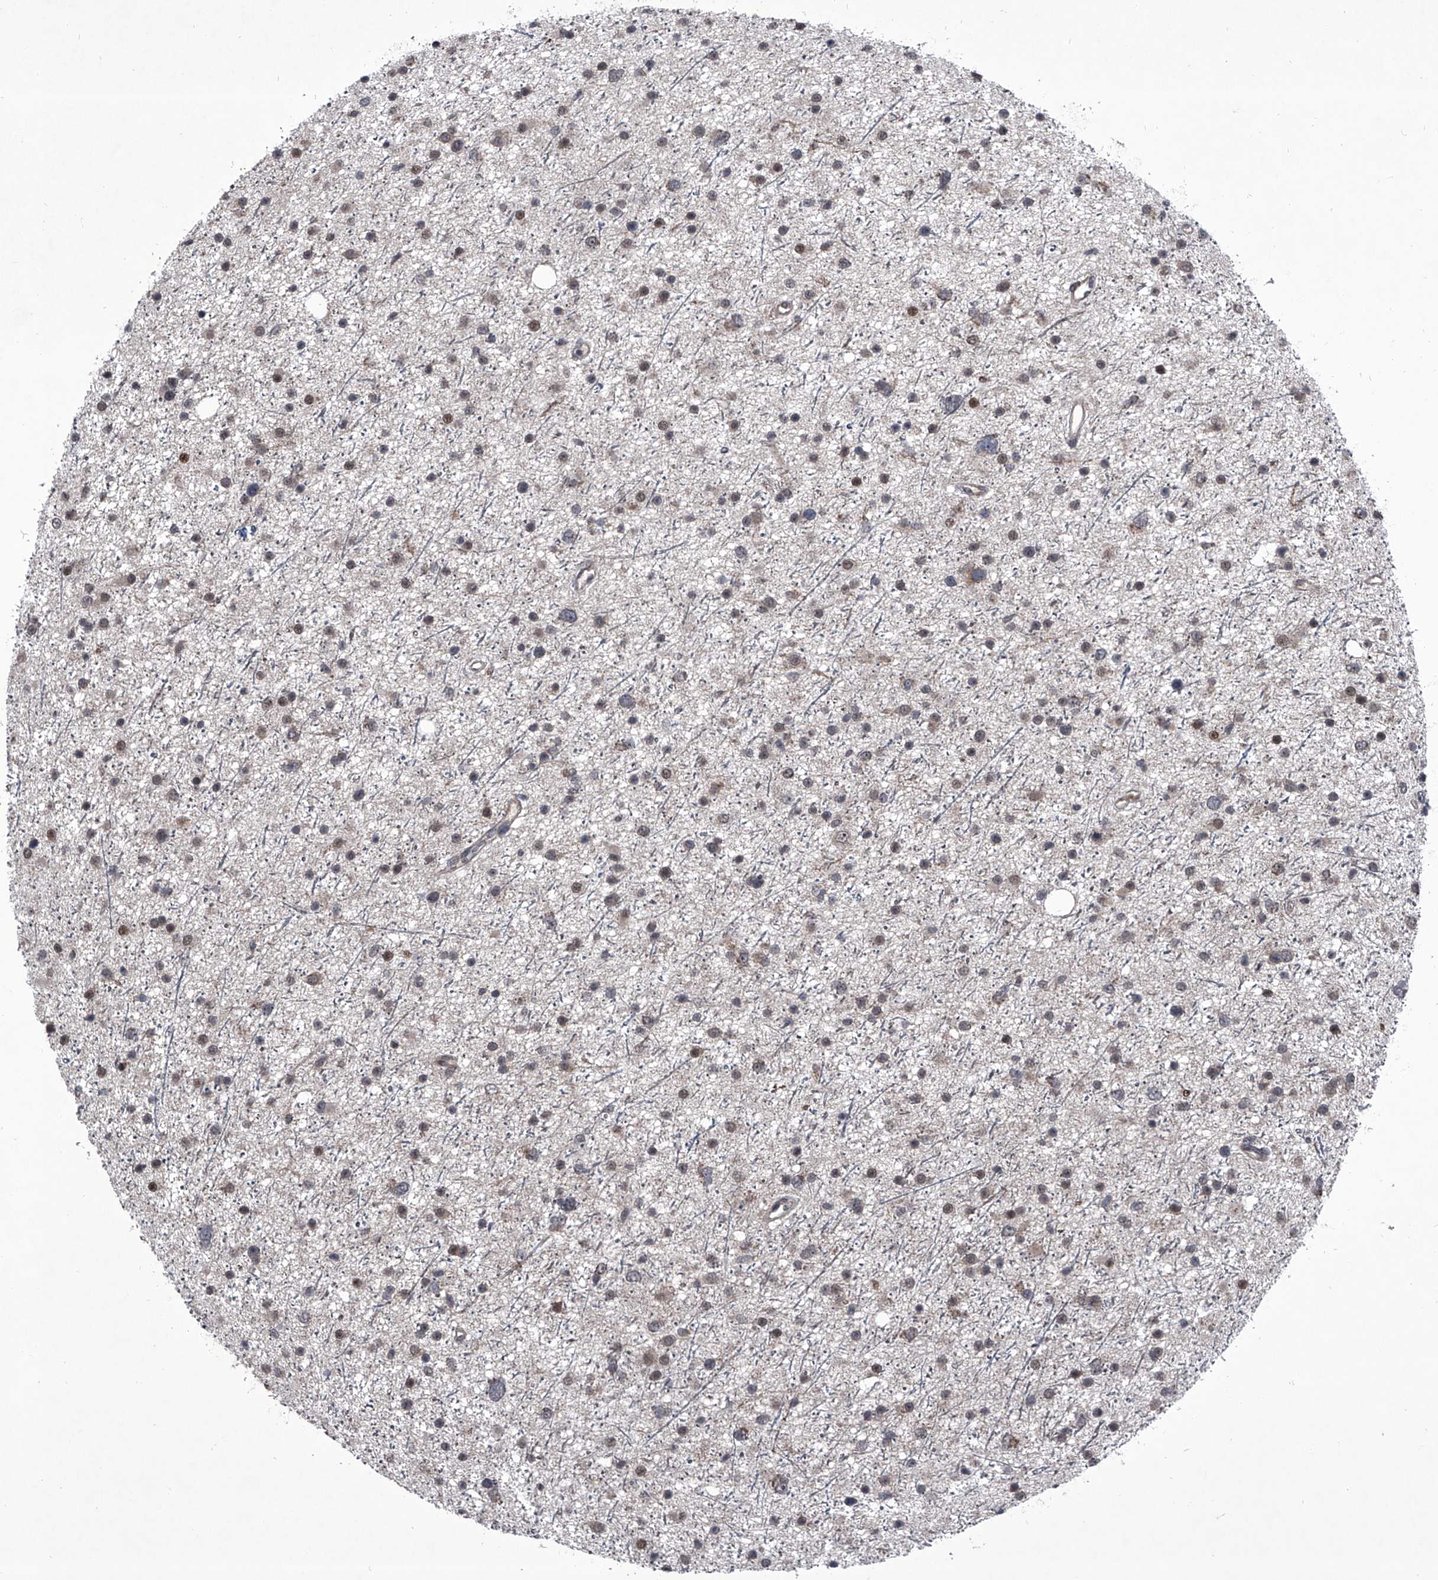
{"staining": {"intensity": "weak", "quantity": "25%-75%", "location": "nuclear"}, "tissue": "glioma", "cell_type": "Tumor cells", "image_type": "cancer", "snomed": [{"axis": "morphology", "description": "Glioma, malignant, Low grade"}, {"axis": "topography", "description": "Cerebral cortex"}], "caption": "Human glioma stained for a protein (brown) shows weak nuclear positive positivity in approximately 25%-75% of tumor cells.", "gene": "ELK4", "patient": {"sex": "female", "age": 39}}